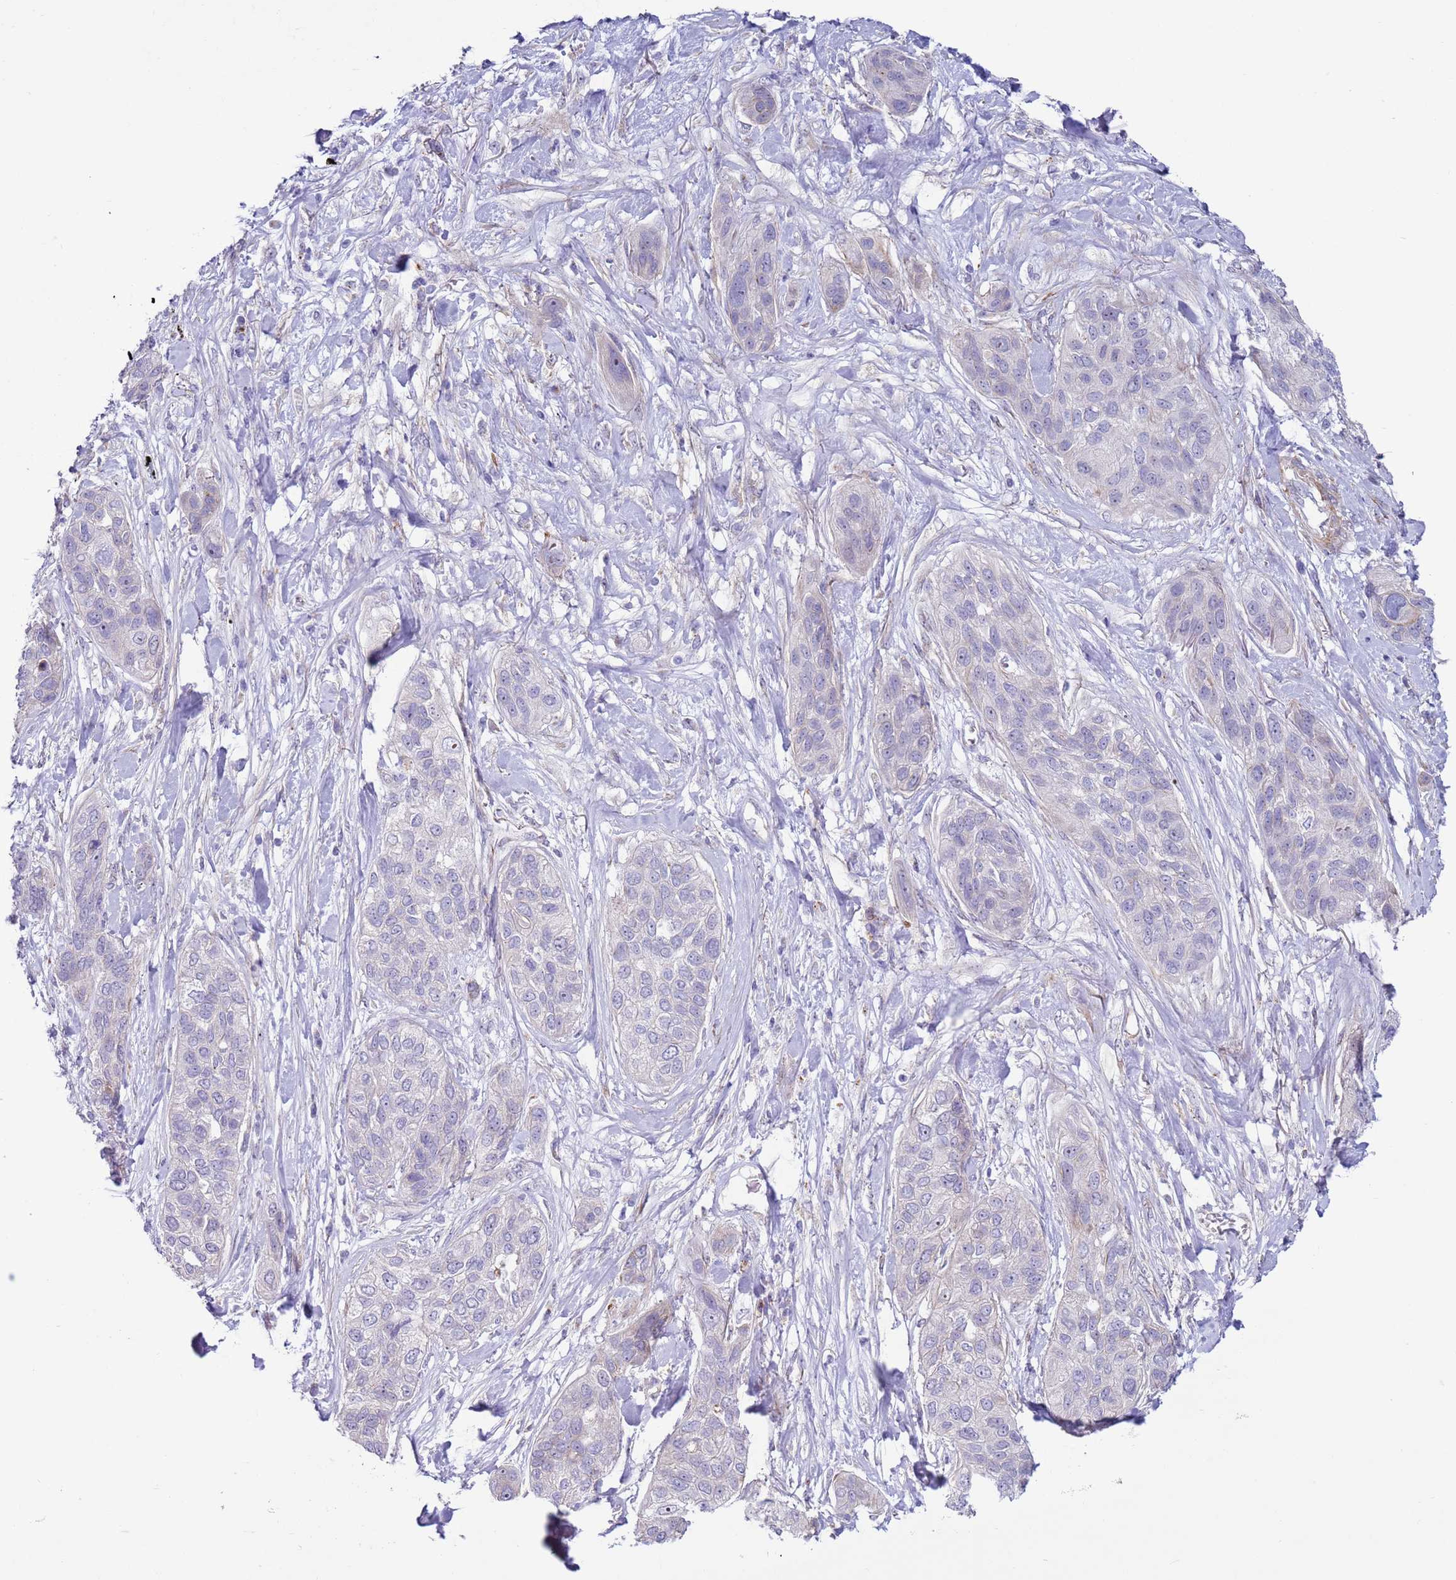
{"staining": {"intensity": "negative", "quantity": "none", "location": "none"}, "tissue": "lung cancer", "cell_type": "Tumor cells", "image_type": "cancer", "snomed": [{"axis": "morphology", "description": "Squamous cell carcinoma, NOS"}, {"axis": "topography", "description": "Lung"}], "caption": "Immunohistochemistry micrograph of neoplastic tissue: human lung cancer stained with DAB shows no significant protein staining in tumor cells.", "gene": "HEATR1", "patient": {"sex": "female", "age": 70}}